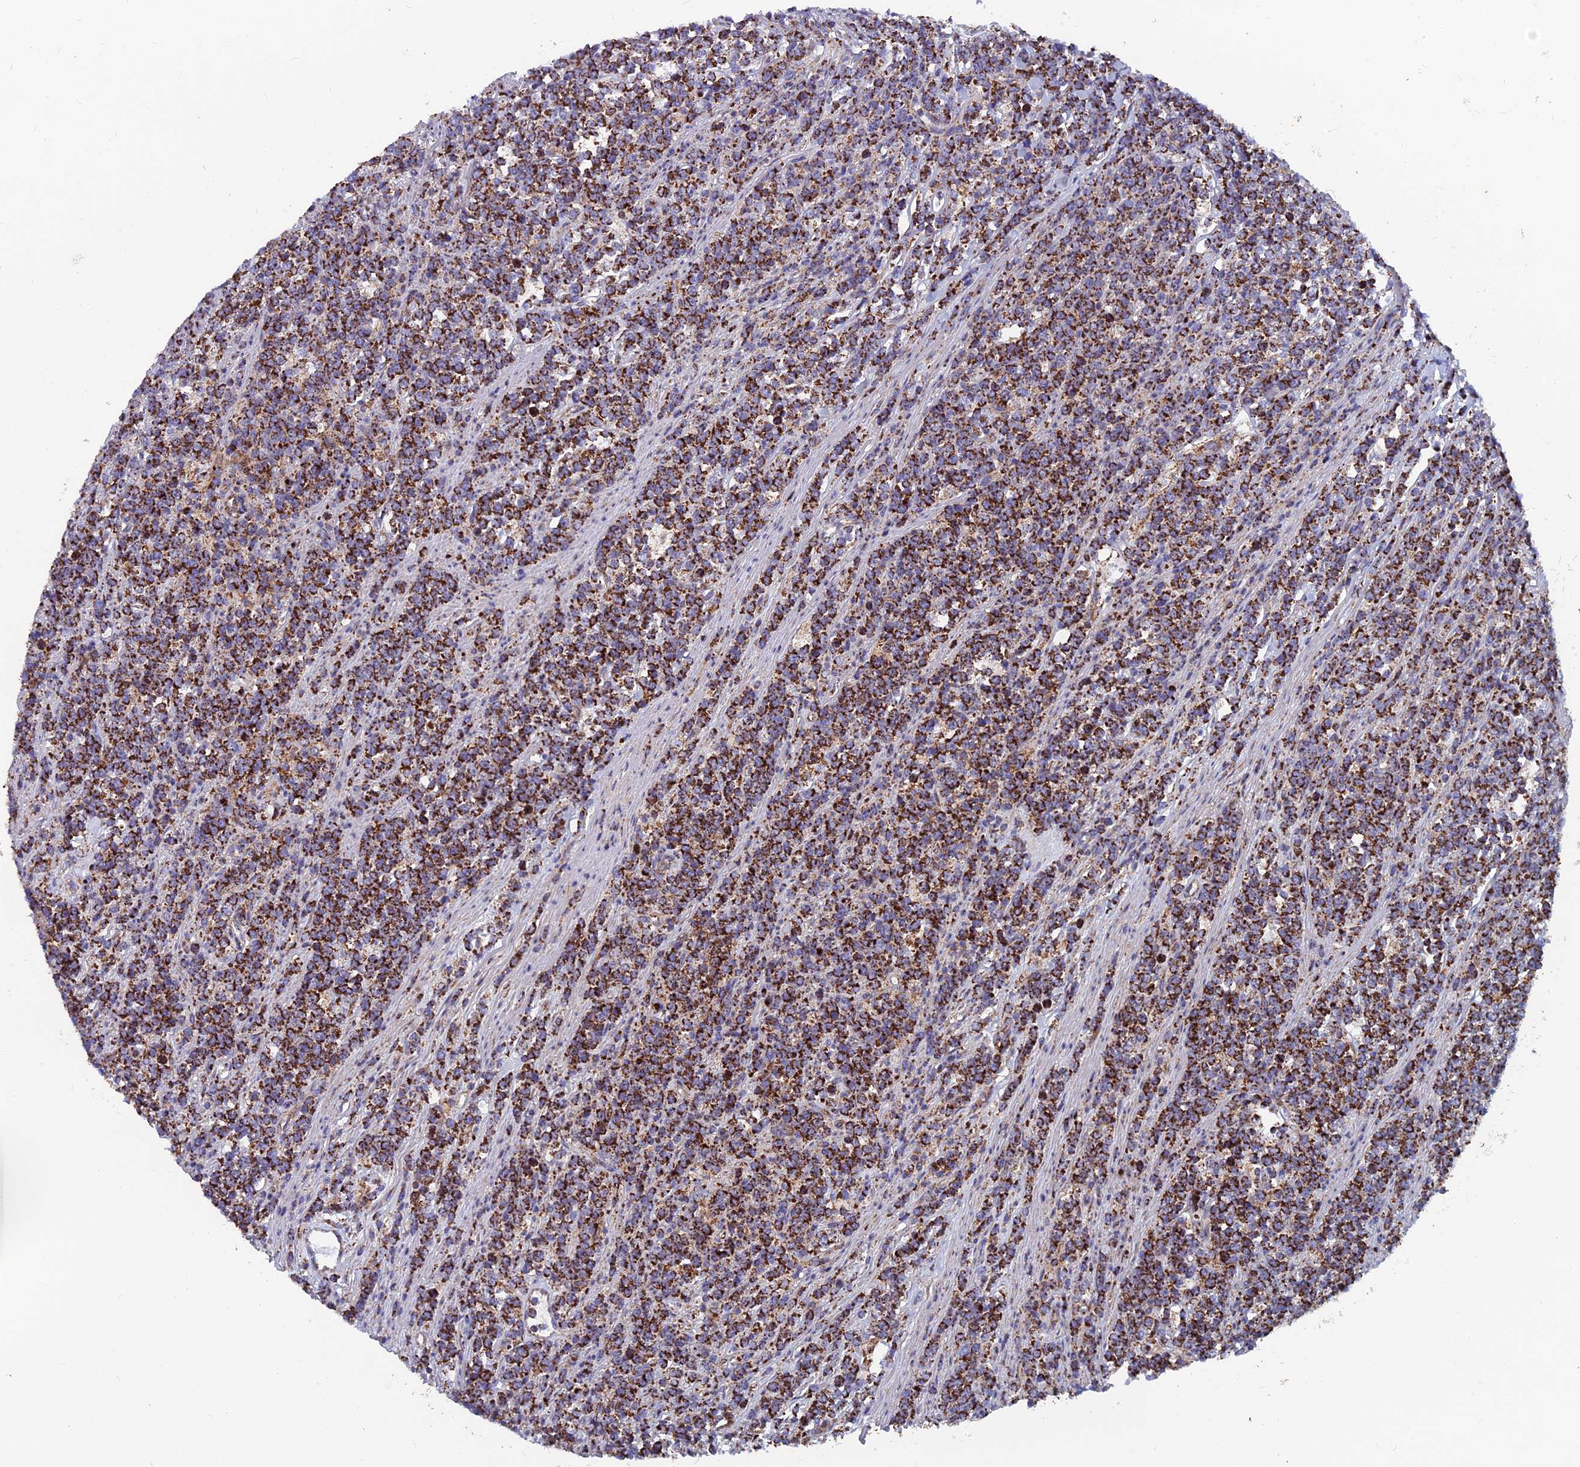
{"staining": {"intensity": "strong", "quantity": ">75%", "location": "cytoplasmic/membranous"}, "tissue": "lymphoma", "cell_type": "Tumor cells", "image_type": "cancer", "snomed": [{"axis": "morphology", "description": "Malignant lymphoma, non-Hodgkin's type, High grade"}, {"axis": "topography", "description": "Small intestine"}], "caption": "Immunohistochemistry (IHC) micrograph of neoplastic tissue: human malignant lymphoma, non-Hodgkin's type (high-grade) stained using immunohistochemistry demonstrates high levels of strong protein expression localized specifically in the cytoplasmic/membranous of tumor cells, appearing as a cytoplasmic/membranous brown color.", "gene": "MRPS9", "patient": {"sex": "male", "age": 8}}